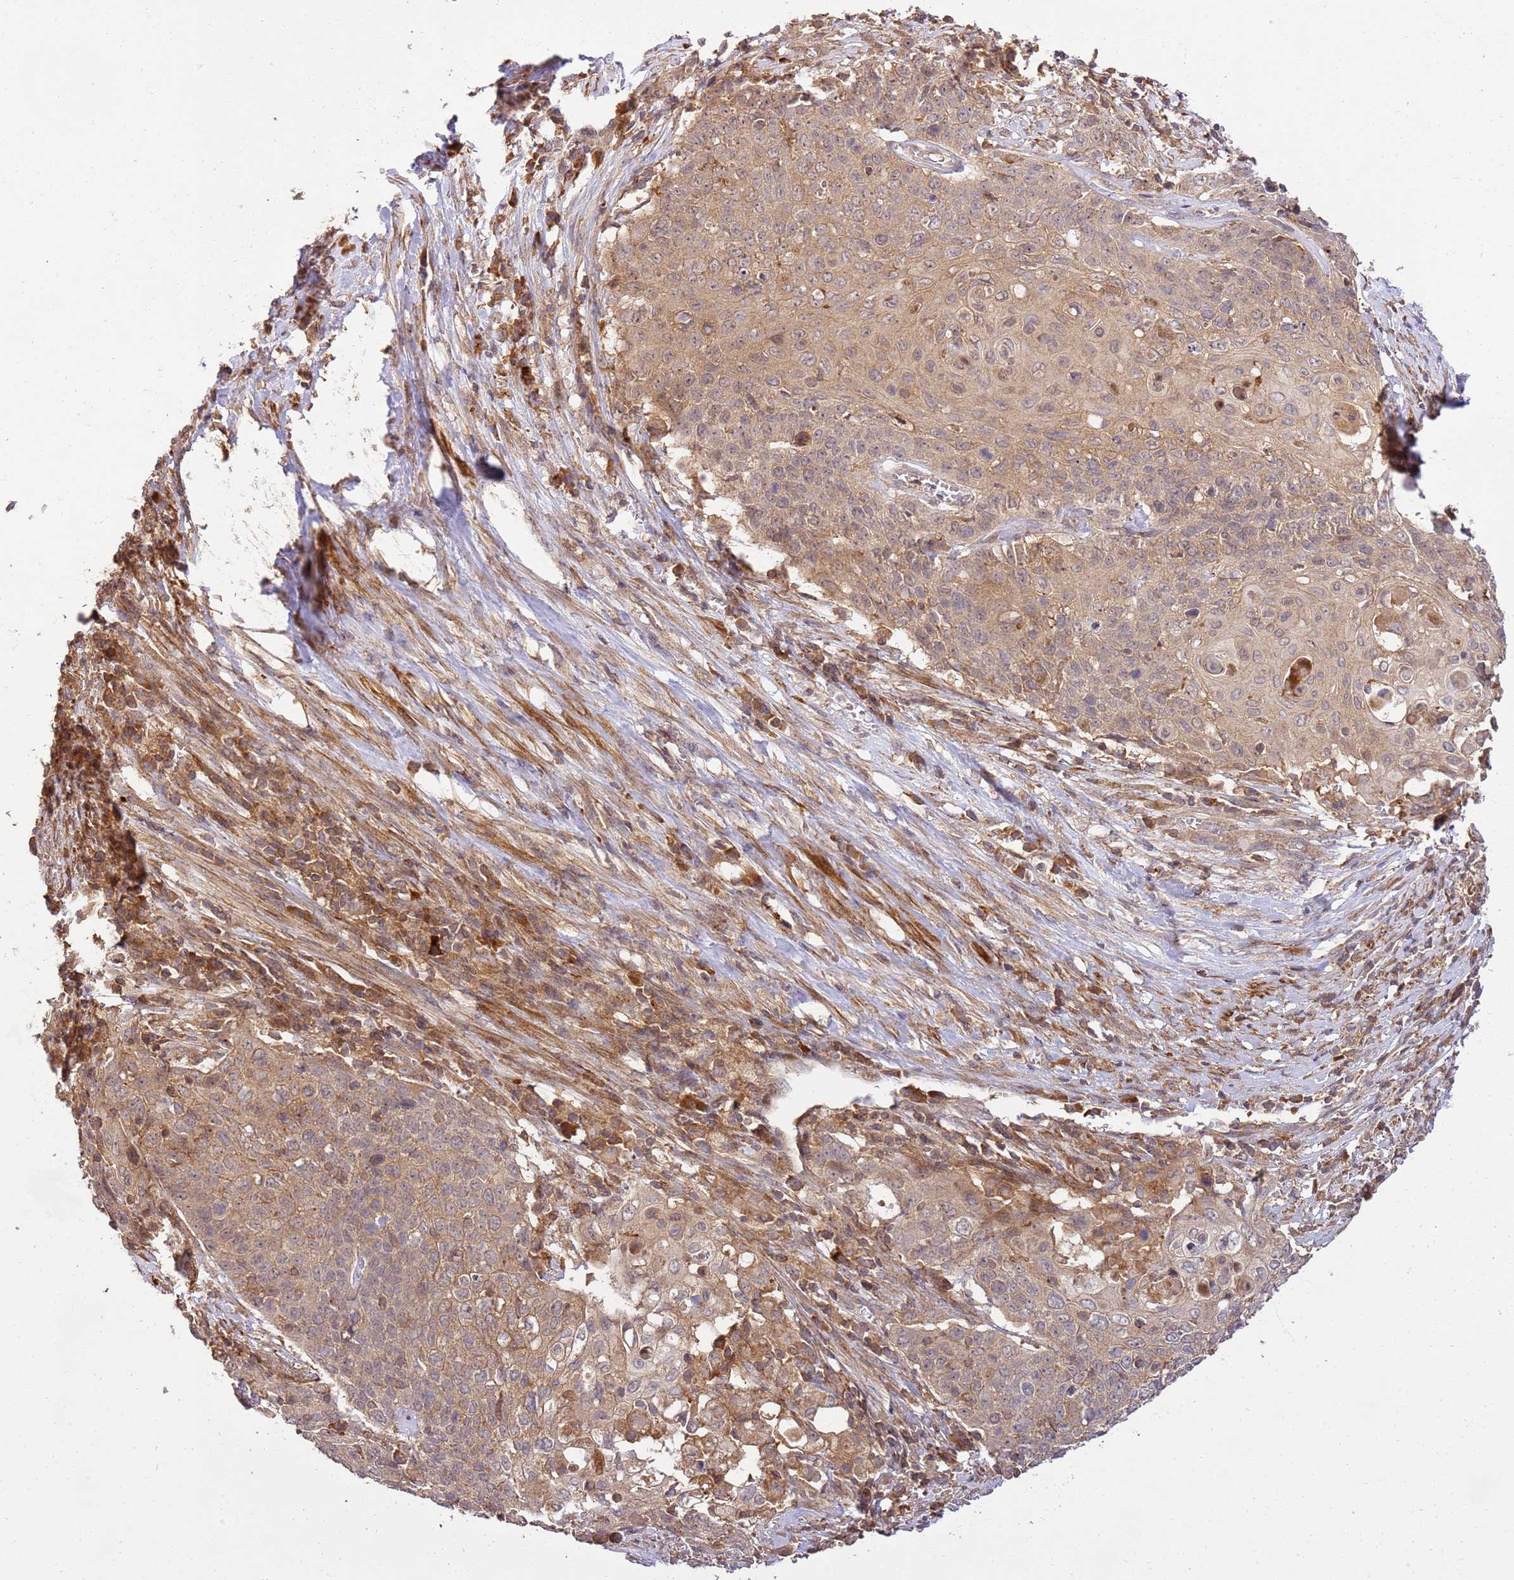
{"staining": {"intensity": "weak", "quantity": ">75%", "location": "cytoplasmic/membranous"}, "tissue": "cervical cancer", "cell_type": "Tumor cells", "image_type": "cancer", "snomed": [{"axis": "morphology", "description": "Squamous cell carcinoma, NOS"}, {"axis": "topography", "description": "Cervix"}], "caption": "IHC staining of squamous cell carcinoma (cervical), which reveals low levels of weak cytoplasmic/membranous expression in about >75% of tumor cells indicating weak cytoplasmic/membranous protein expression. The staining was performed using DAB (3,3'-diaminobenzidine) (brown) for protein detection and nuclei were counterstained in hematoxylin (blue).", "gene": "GAREM1", "patient": {"sex": "female", "age": 39}}